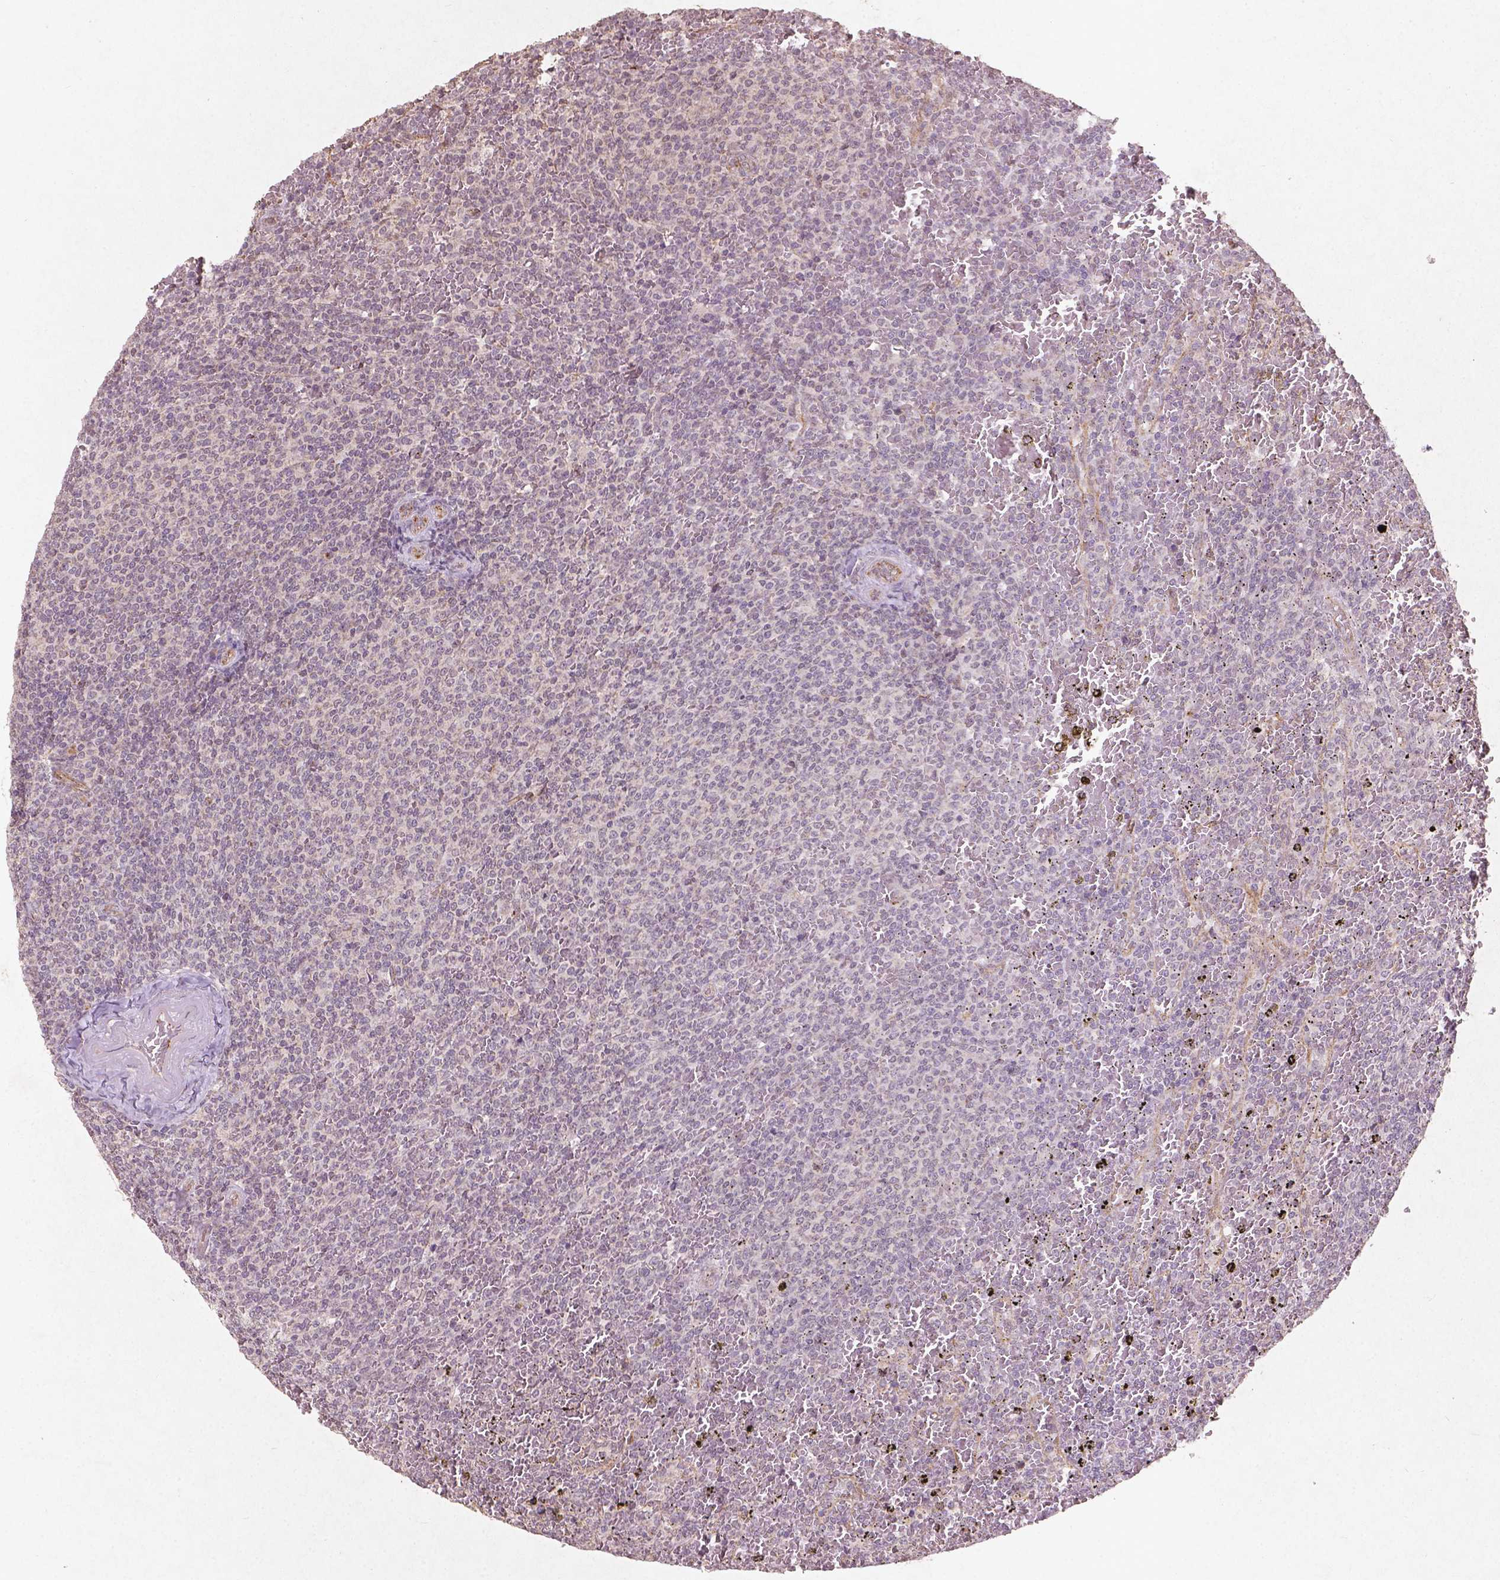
{"staining": {"intensity": "negative", "quantity": "none", "location": "none"}, "tissue": "lymphoma", "cell_type": "Tumor cells", "image_type": "cancer", "snomed": [{"axis": "morphology", "description": "Malignant lymphoma, non-Hodgkin's type, Low grade"}, {"axis": "topography", "description": "Spleen"}], "caption": "A photomicrograph of lymphoma stained for a protein demonstrates no brown staining in tumor cells.", "gene": "SMAD2", "patient": {"sex": "female", "age": 77}}